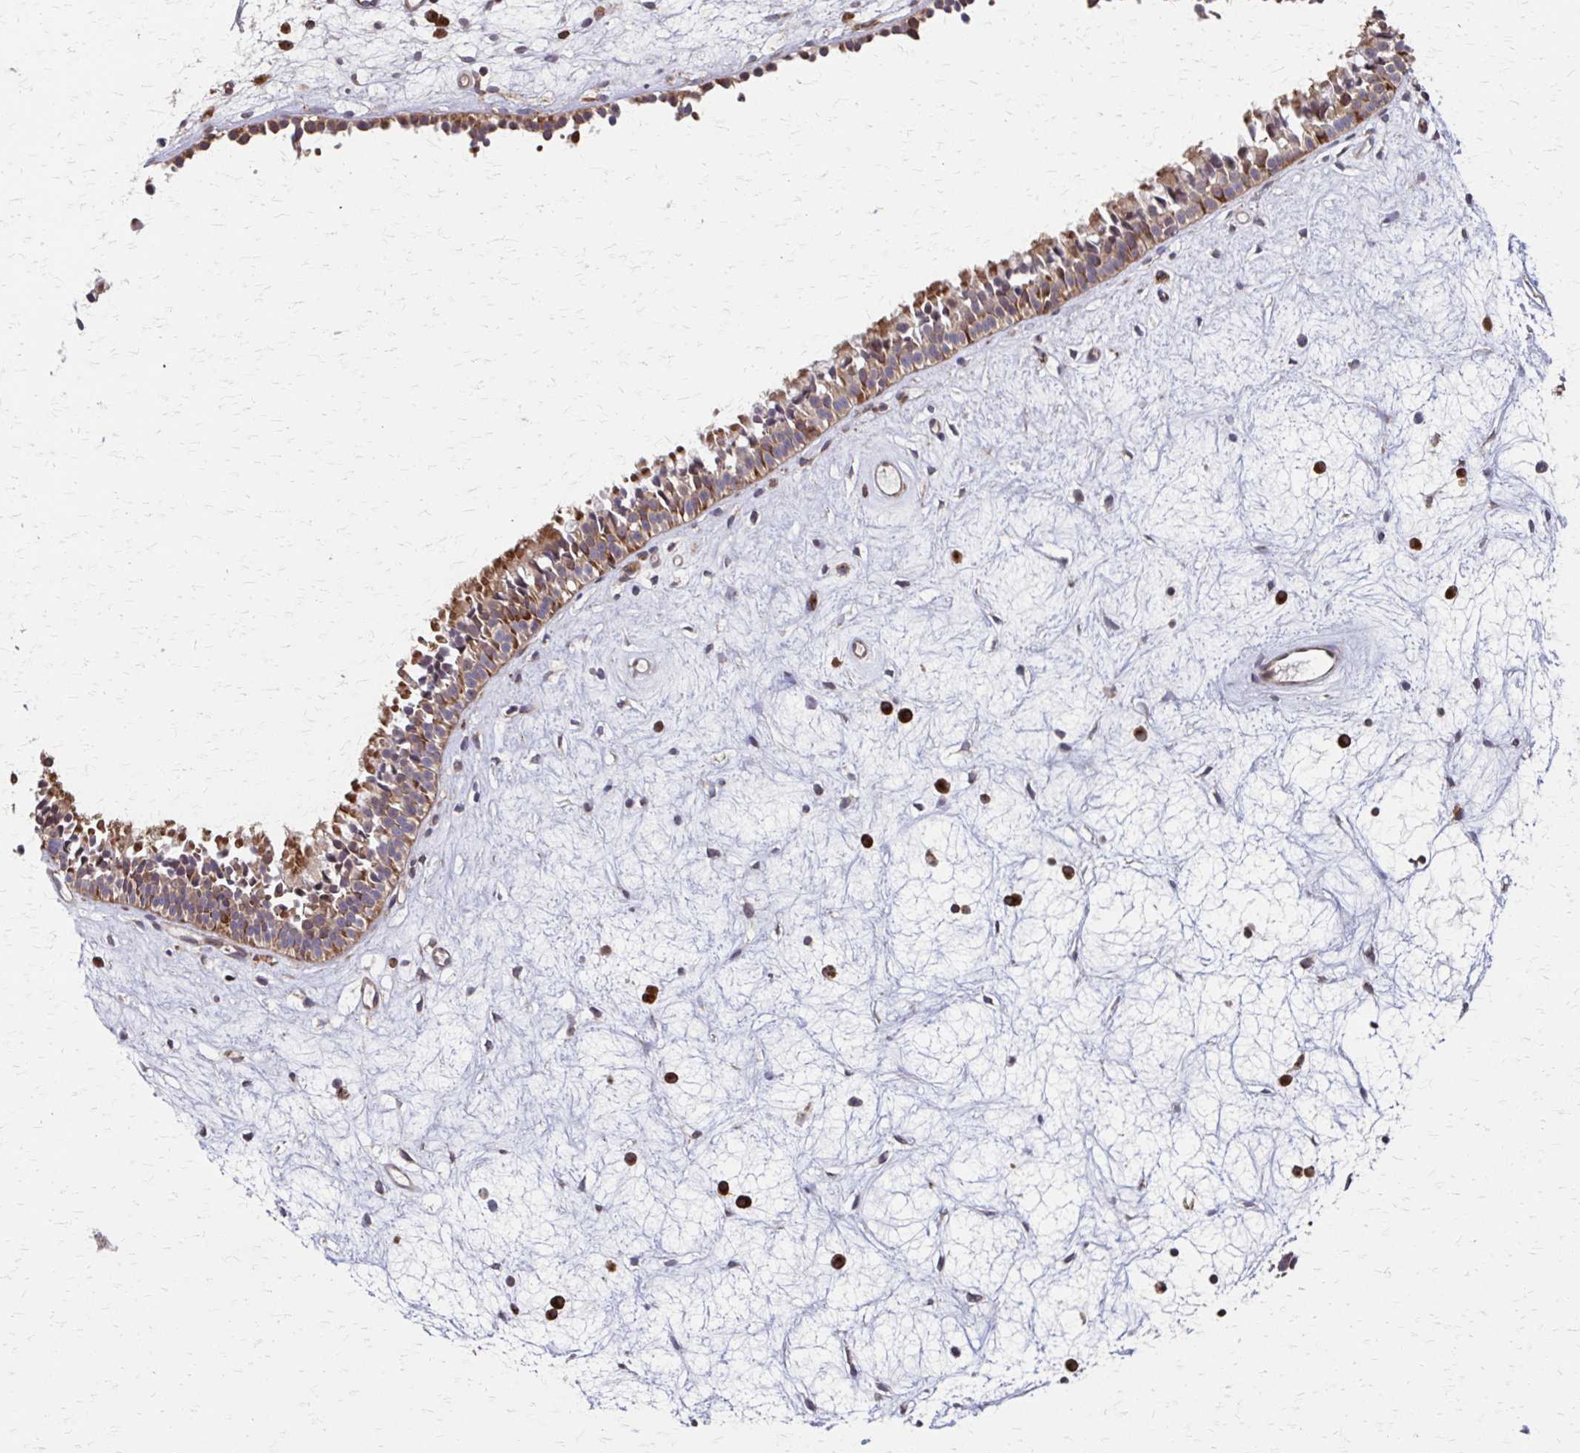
{"staining": {"intensity": "moderate", "quantity": ">75%", "location": "cytoplasmic/membranous"}, "tissue": "nasopharynx", "cell_type": "Respiratory epithelial cells", "image_type": "normal", "snomed": [{"axis": "morphology", "description": "Normal tissue, NOS"}, {"axis": "topography", "description": "Nasopharynx"}], "caption": "Immunohistochemistry of unremarkable human nasopharynx exhibits medium levels of moderate cytoplasmic/membranous staining in about >75% of respiratory epithelial cells.", "gene": "EEF2", "patient": {"sex": "male", "age": 69}}